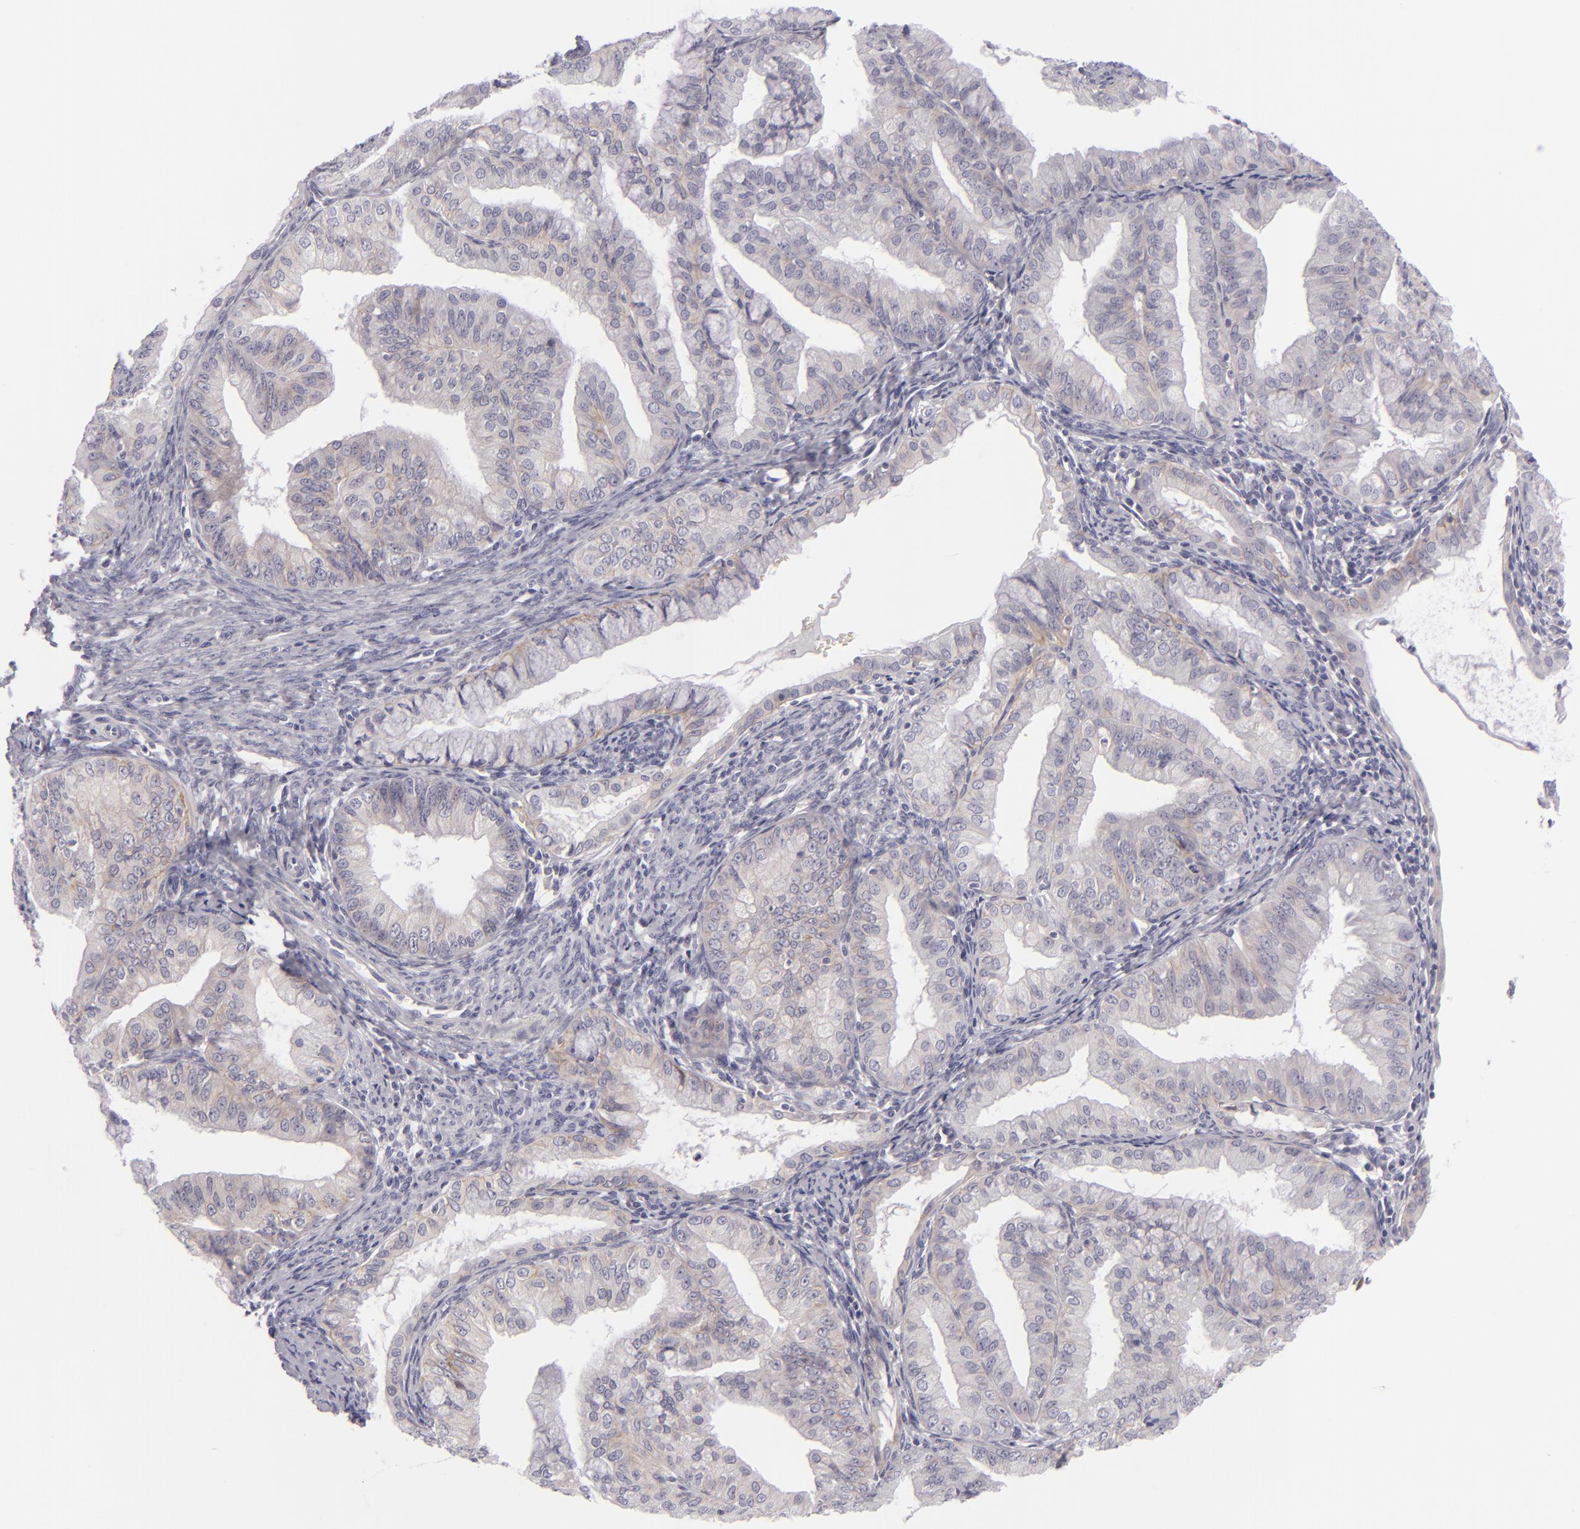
{"staining": {"intensity": "weak", "quantity": "25%-75%", "location": "cytoplasmic/membranous"}, "tissue": "endometrial cancer", "cell_type": "Tumor cells", "image_type": "cancer", "snomed": [{"axis": "morphology", "description": "Adenocarcinoma, NOS"}, {"axis": "topography", "description": "Endometrium"}], "caption": "A high-resolution photomicrograph shows immunohistochemistry staining of endometrial cancer (adenocarcinoma), which shows weak cytoplasmic/membranous positivity in about 25%-75% of tumor cells.", "gene": "DLG4", "patient": {"sex": "female", "age": 76}}